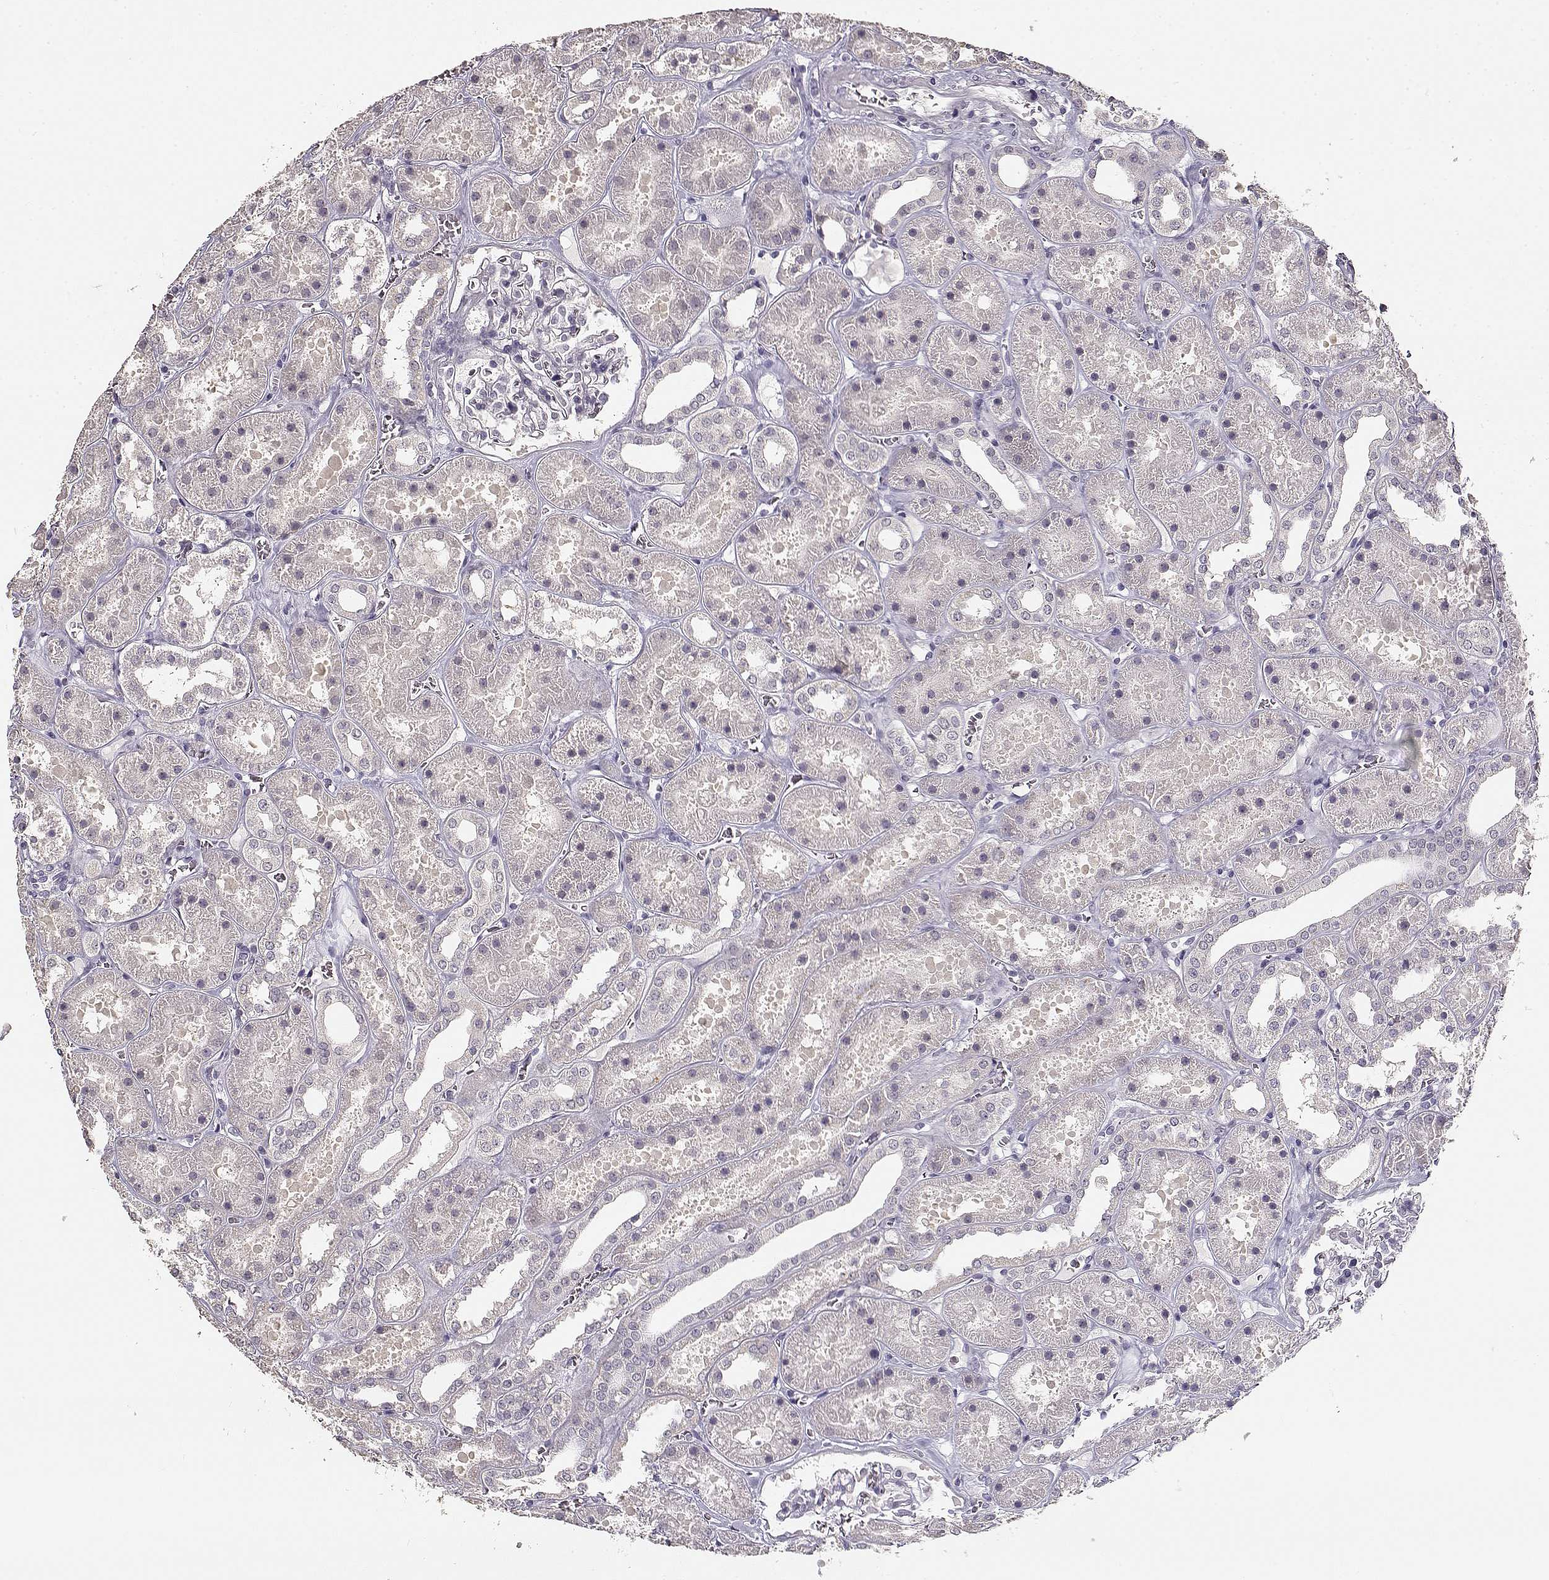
{"staining": {"intensity": "negative", "quantity": "none", "location": "none"}, "tissue": "kidney", "cell_type": "Cells in glomeruli", "image_type": "normal", "snomed": [{"axis": "morphology", "description": "Normal tissue, NOS"}, {"axis": "topography", "description": "Kidney"}], "caption": "A high-resolution photomicrograph shows IHC staining of benign kidney, which displays no significant positivity in cells in glomeruli. (Stains: DAB IHC with hematoxylin counter stain, Microscopy: brightfield microscopy at high magnification).", "gene": "UROC1", "patient": {"sex": "female", "age": 41}}